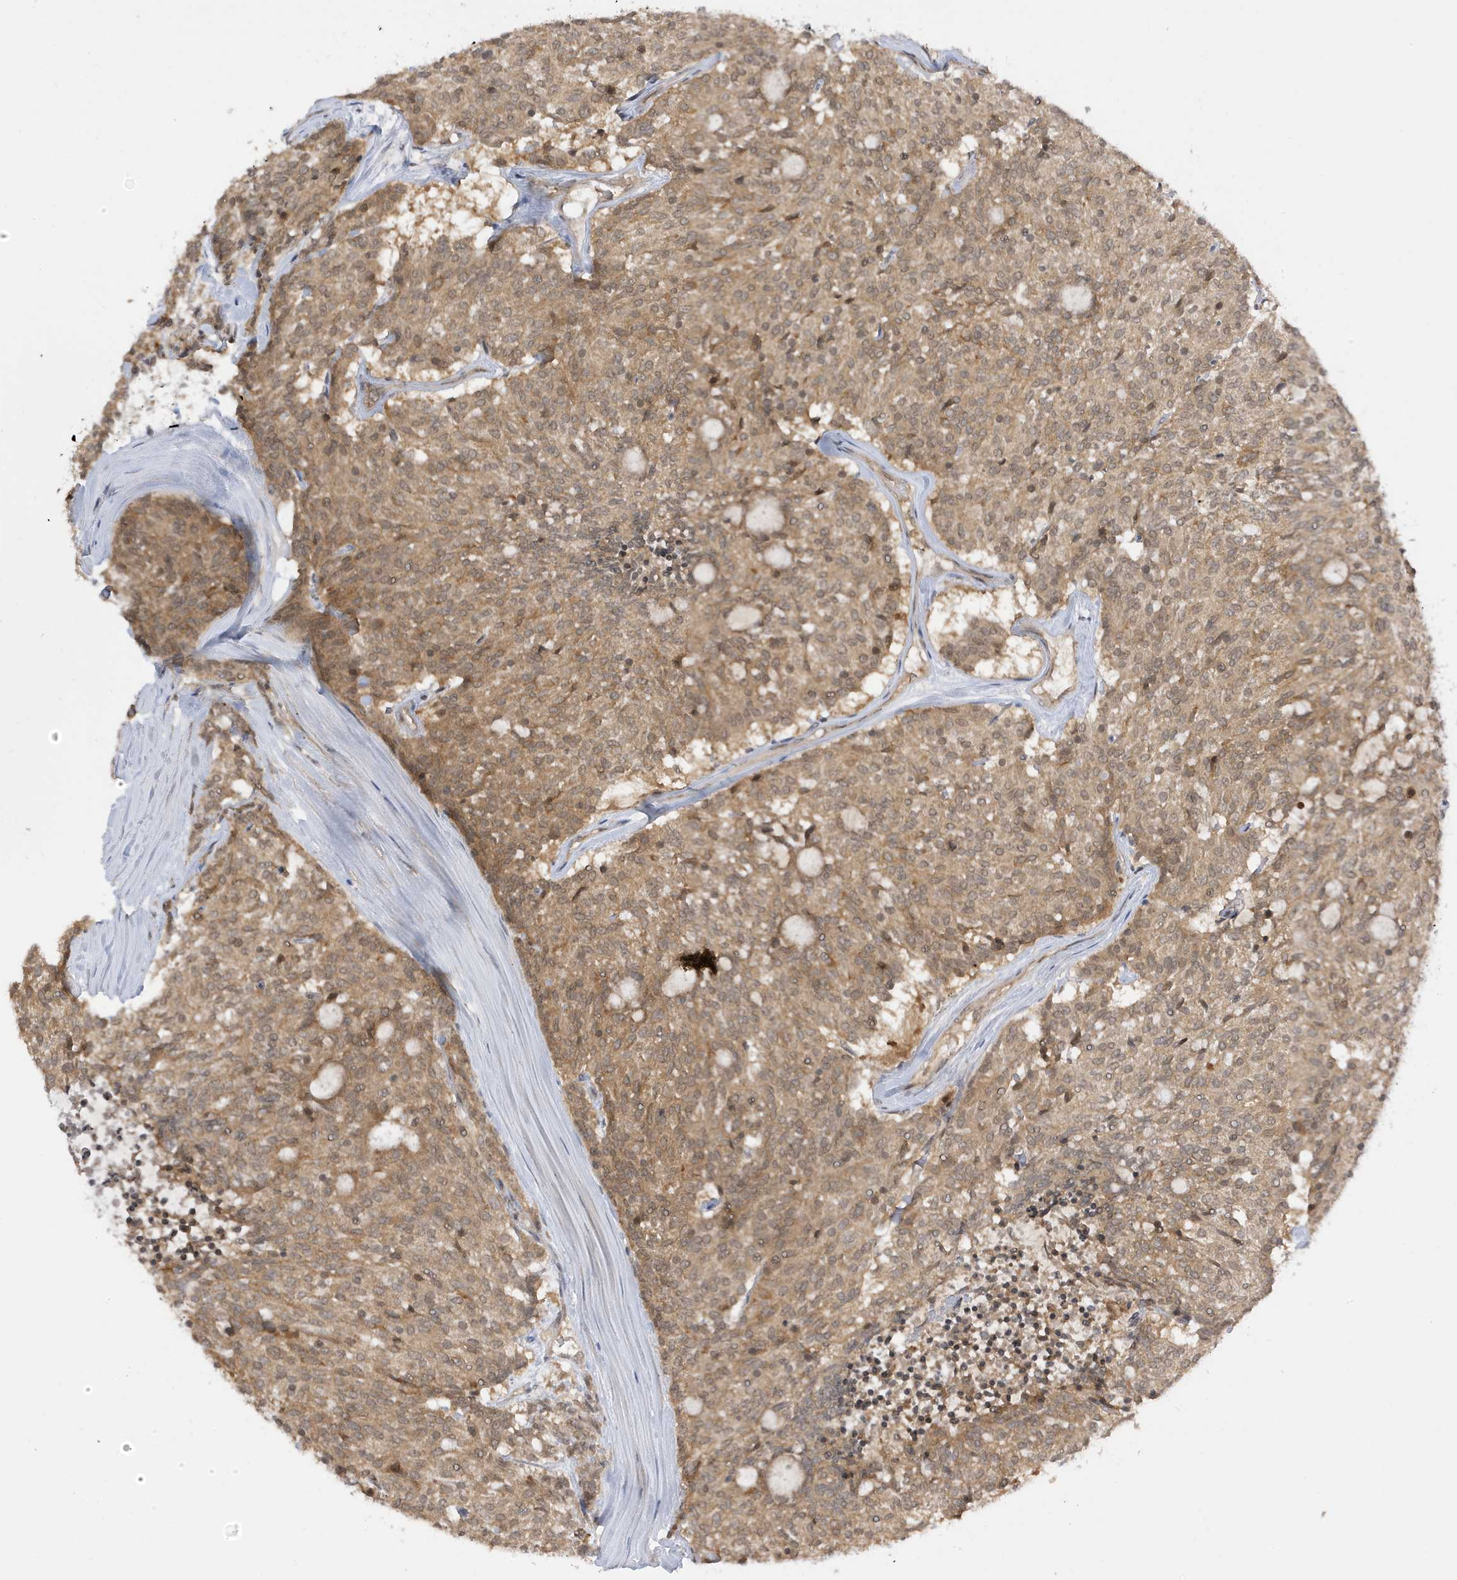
{"staining": {"intensity": "moderate", "quantity": ">75%", "location": "cytoplasmic/membranous,nuclear"}, "tissue": "carcinoid", "cell_type": "Tumor cells", "image_type": "cancer", "snomed": [{"axis": "morphology", "description": "Carcinoid, malignant, NOS"}, {"axis": "topography", "description": "Pancreas"}], "caption": "Brown immunohistochemical staining in human malignant carcinoid exhibits moderate cytoplasmic/membranous and nuclear staining in approximately >75% of tumor cells.", "gene": "TAB3", "patient": {"sex": "female", "age": 54}}